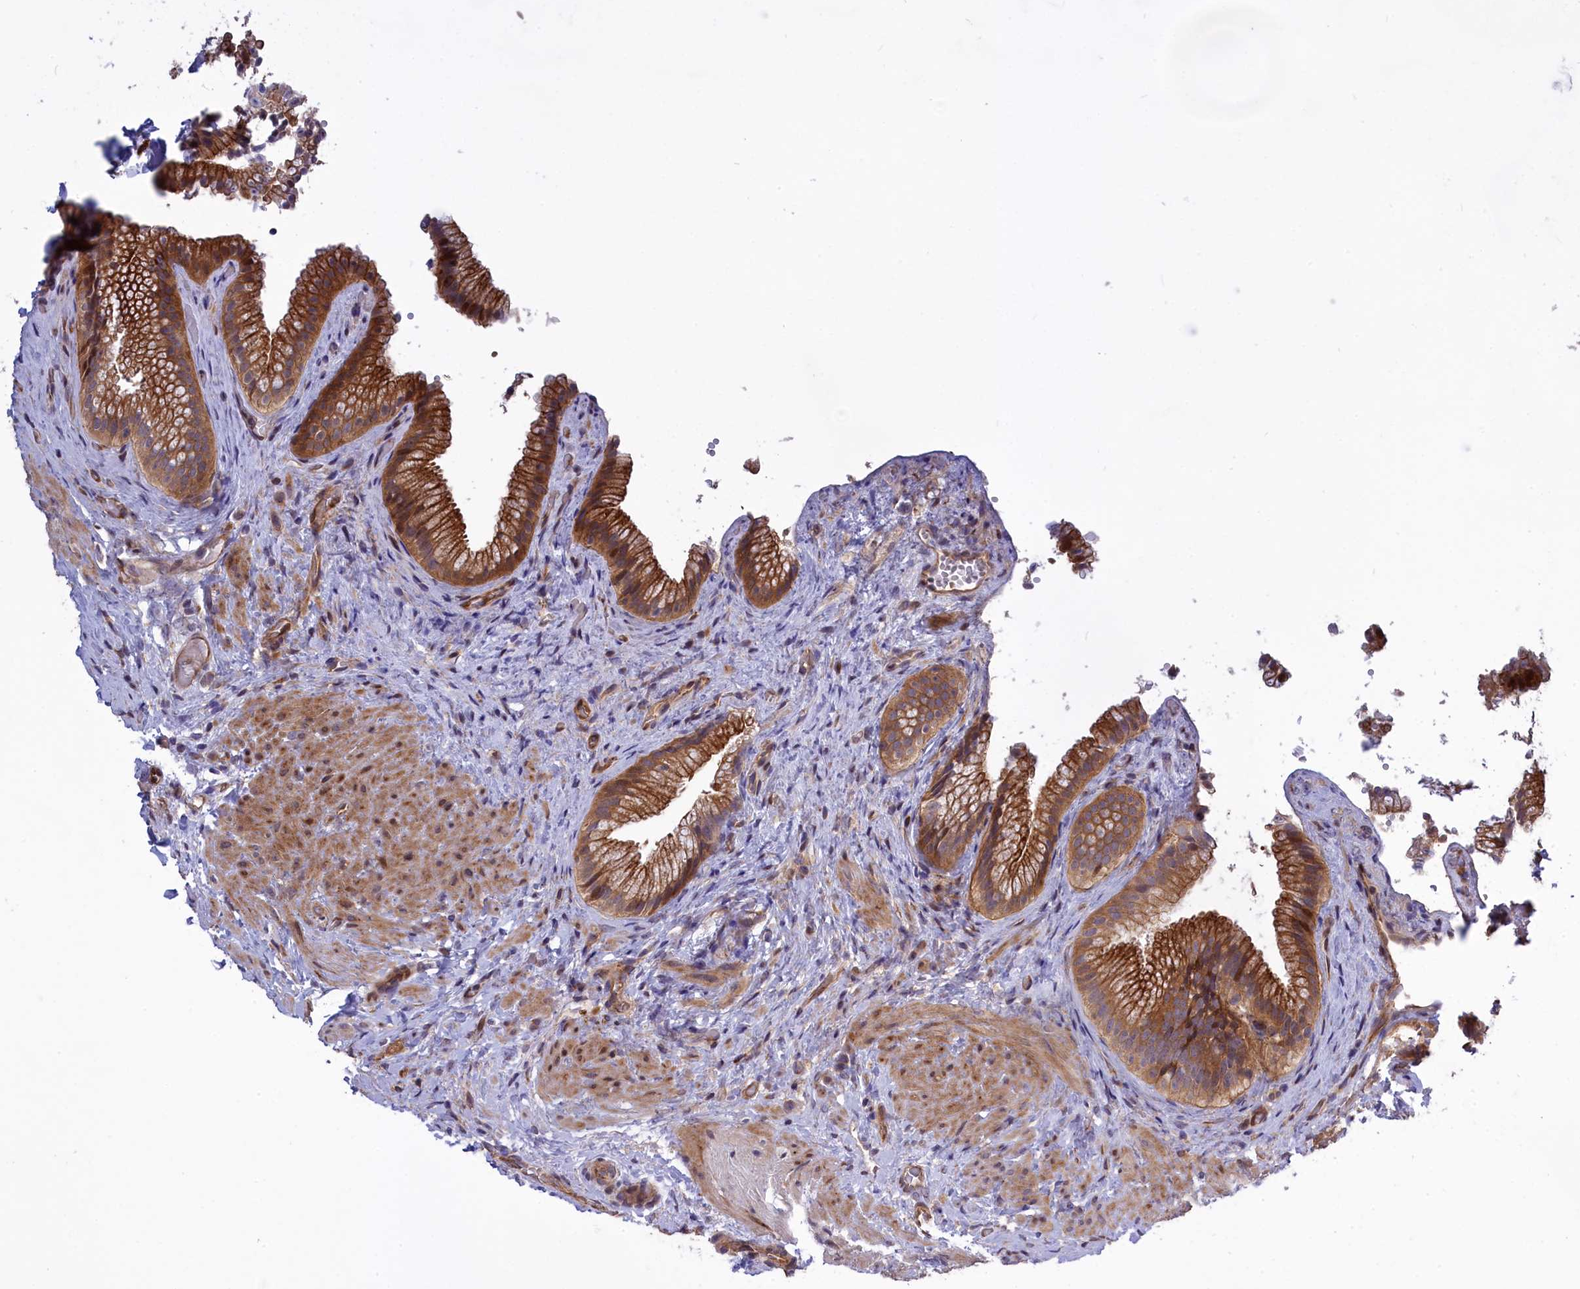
{"staining": {"intensity": "strong", "quantity": ">75%", "location": "cytoplasmic/membranous,nuclear"}, "tissue": "gallbladder", "cell_type": "Glandular cells", "image_type": "normal", "snomed": [{"axis": "morphology", "description": "Normal tissue, NOS"}, {"axis": "morphology", "description": "Inflammation, NOS"}, {"axis": "topography", "description": "Gallbladder"}], "caption": "Gallbladder stained for a protein (brown) exhibits strong cytoplasmic/membranous,nuclear positive positivity in about >75% of glandular cells.", "gene": "DDX60L", "patient": {"sex": "male", "age": 51}}